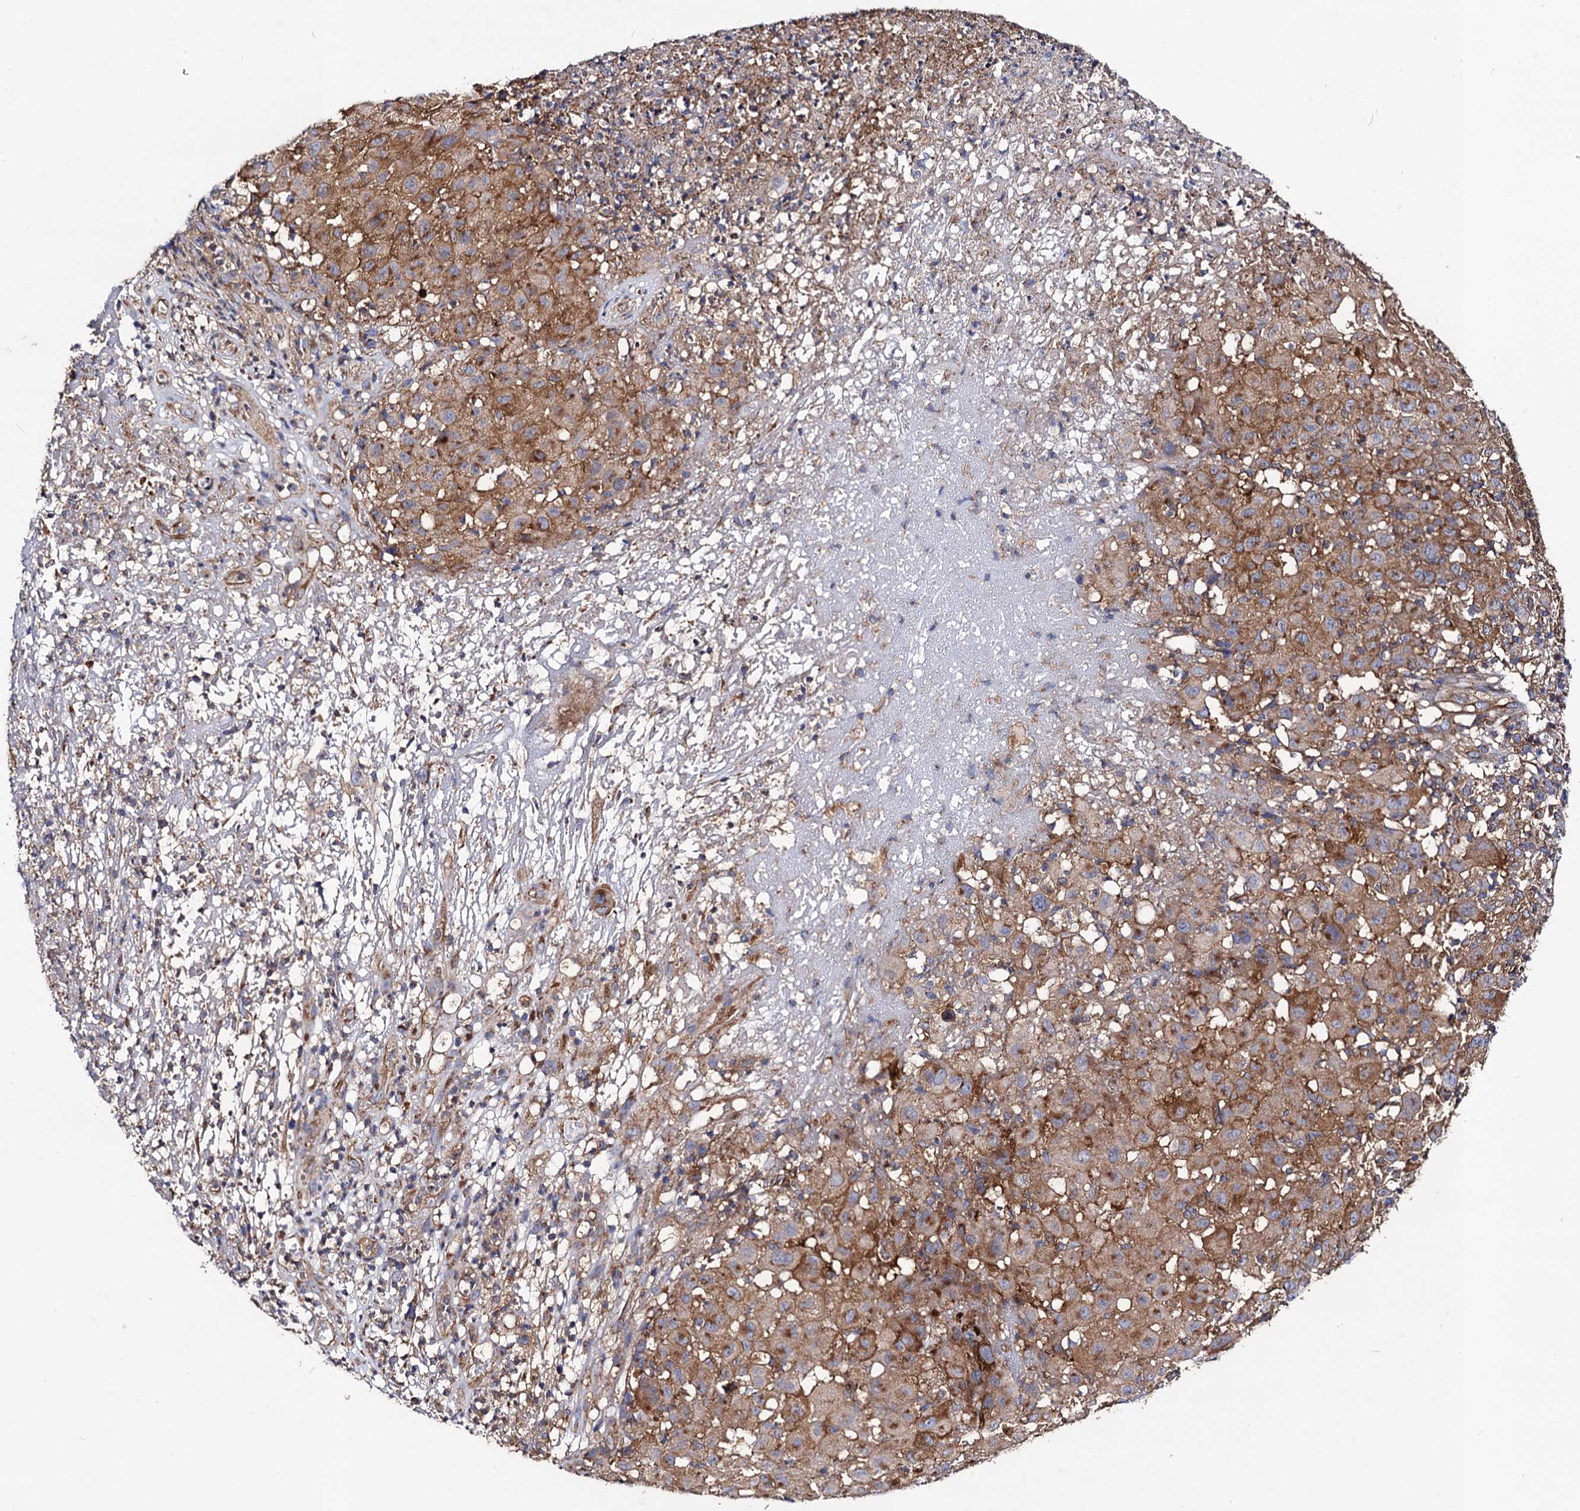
{"staining": {"intensity": "moderate", "quantity": ">75%", "location": "cytoplasmic/membranous"}, "tissue": "melanoma", "cell_type": "Tumor cells", "image_type": "cancer", "snomed": [{"axis": "morphology", "description": "Malignant melanoma, NOS"}, {"axis": "topography", "description": "Skin"}], "caption": "A histopathology image of human malignant melanoma stained for a protein exhibits moderate cytoplasmic/membranous brown staining in tumor cells.", "gene": "DYDC1", "patient": {"sex": "male", "age": 73}}